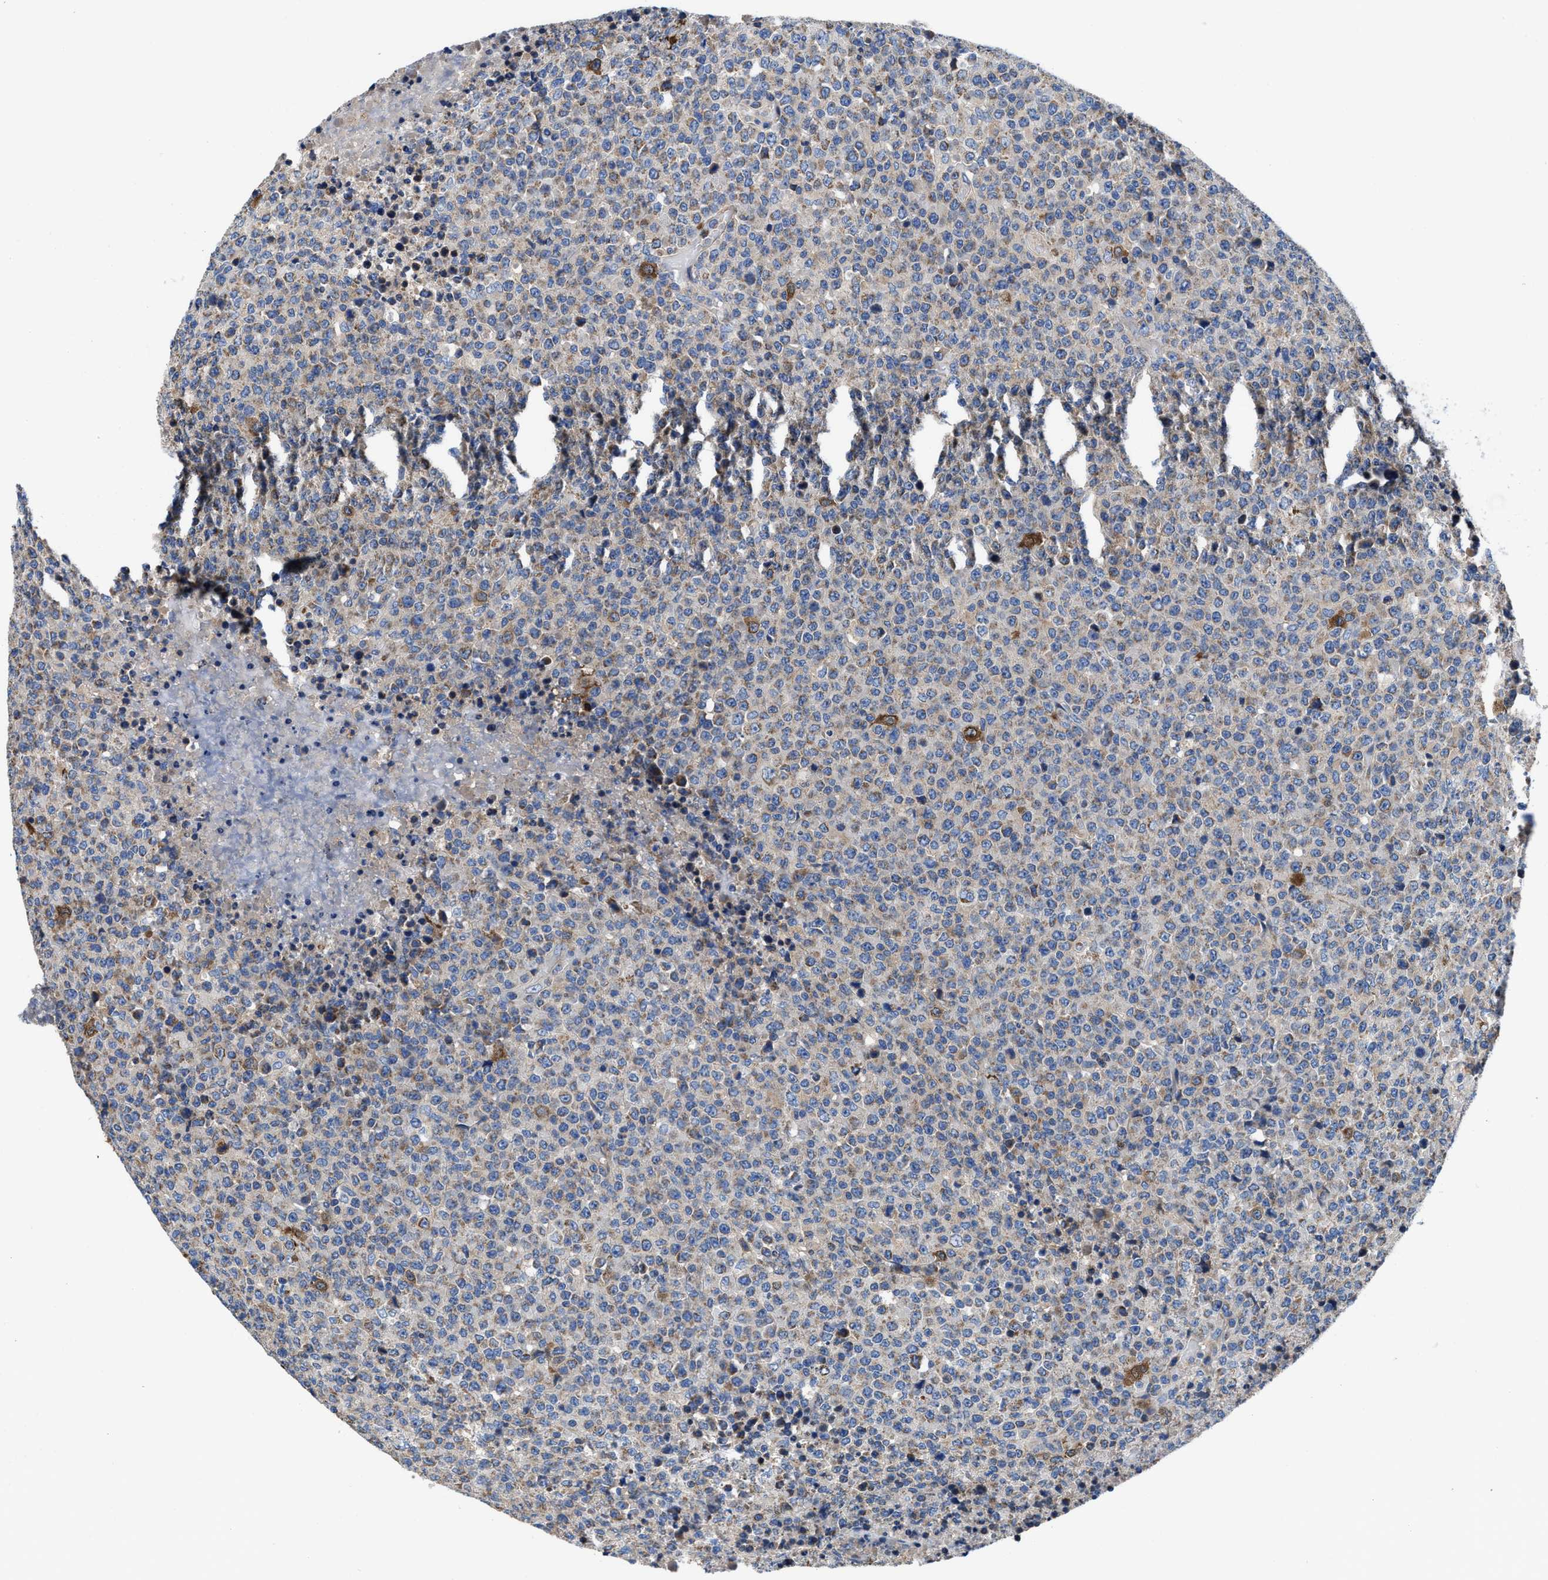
{"staining": {"intensity": "weak", "quantity": "25%-75%", "location": "cytoplasmic/membranous"}, "tissue": "lymphoma", "cell_type": "Tumor cells", "image_type": "cancer", "snomed": [{"axis": "morphology", "description": "Malignant lymphoma, non-Hodgkin's type, High grade"}, {"axis": "topography", "description": "Lymph node"}], "caption": "Immunohistochemistry staining of malignant lymphoma, non-Hodgkin's type (high-grade), which exhibits low levels of weak cytoplasmic/membranous positivity in approximately 25%-75% of tumor cells indicating weak cytoplasmic/membranous protein staining. The staining was performed using DAB (3,3'-diaminobenzidine) (brown) for protein detection and nuclei were counterstained in hematoxylin (blue).", "gene": "TMEM30A", "patient": {"sex": "male", "age": 13}}